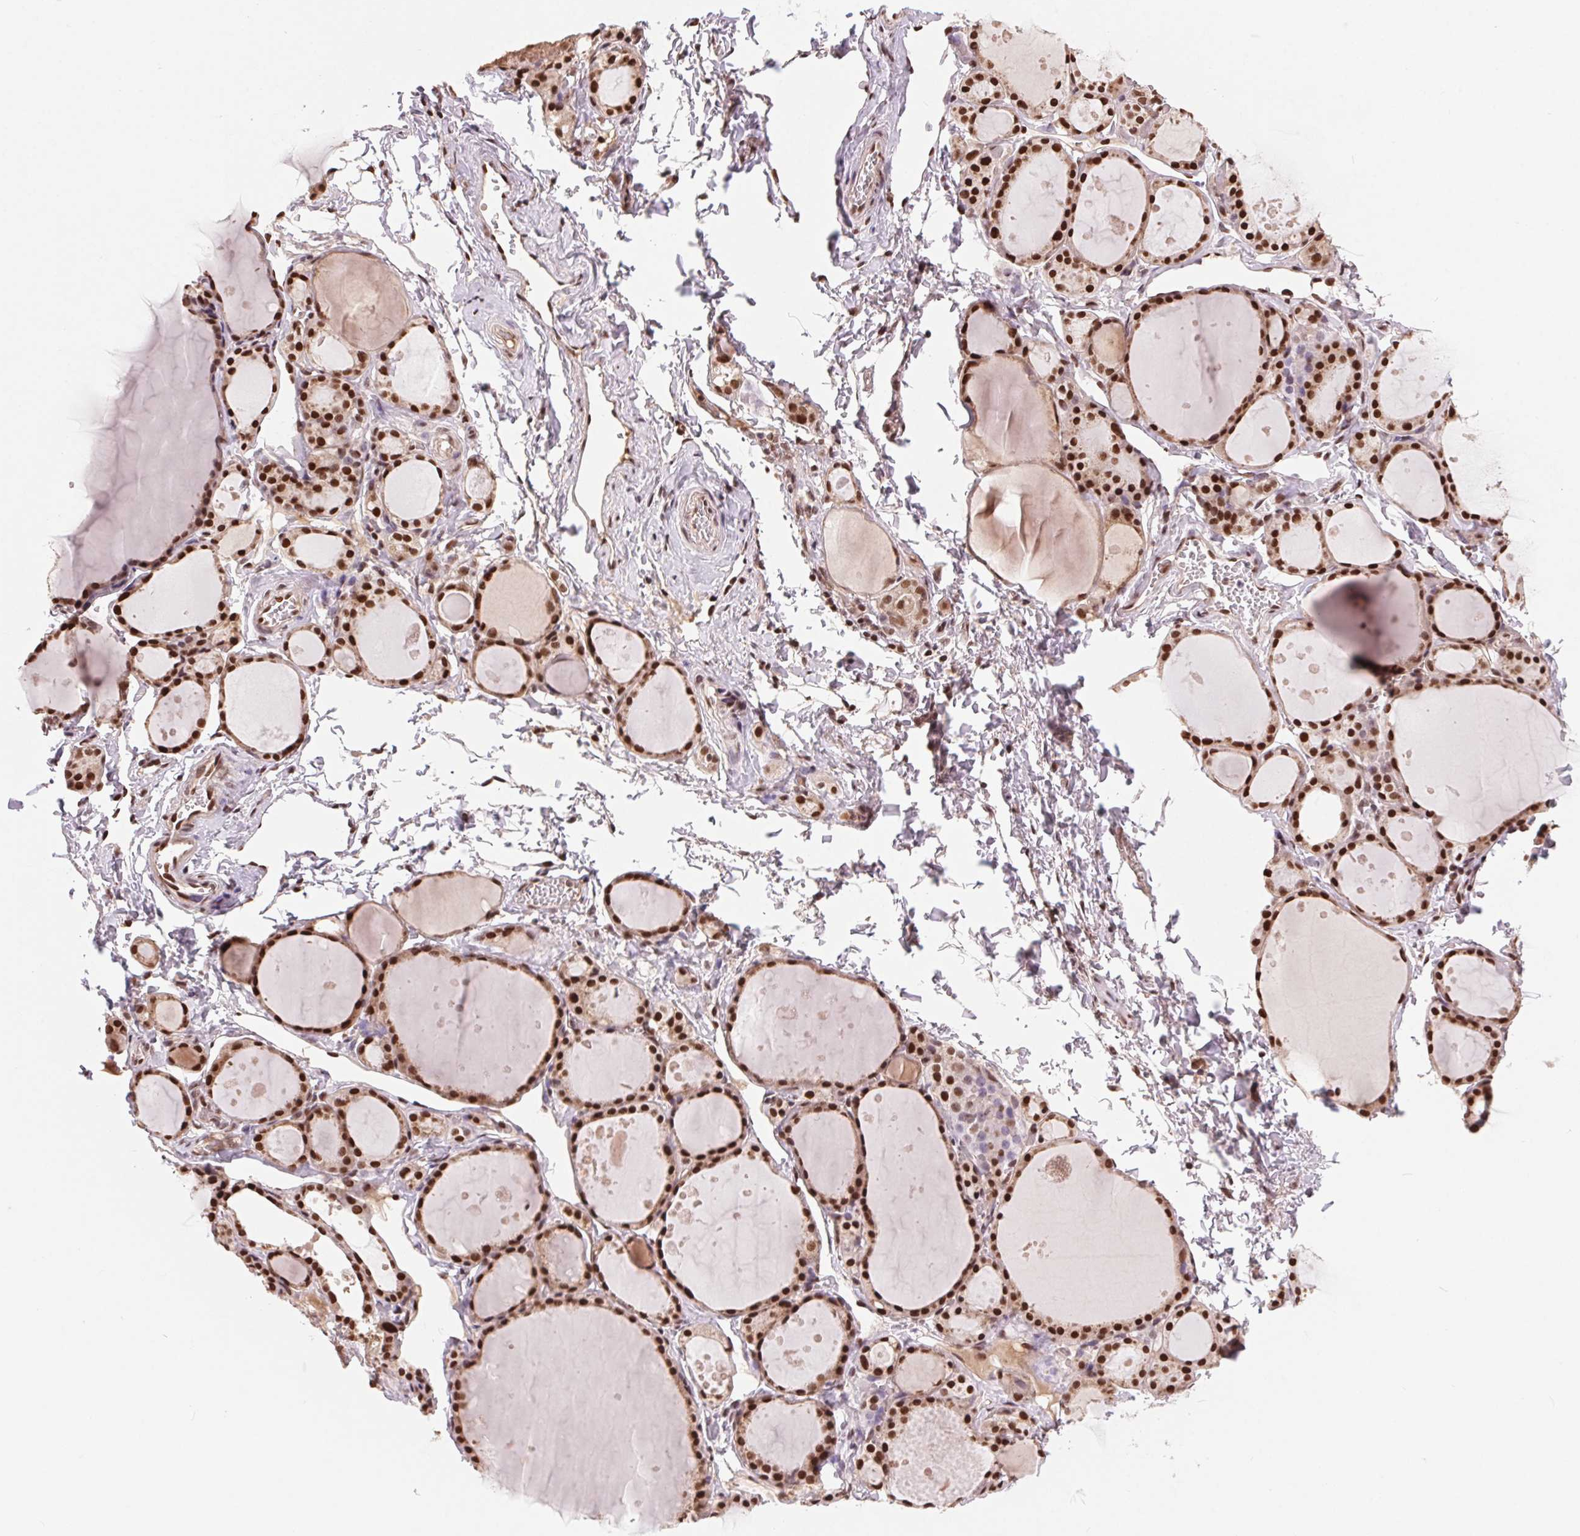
{"staining": {"intensity": "strong", "quantity": ">75%", "location": "nuclear"}, "tissue": "thyroid gland", "cell_type": "Glandular cells", "image_type": "normal", "snomed": [{"axis": "morphology", "description": "Normal tissue, NOS"}, {"axis": "topography", "description": "Thyroid gland"}], "caption": "The histopathology image shows staining of unremarkable thyroid gland, revealing strong nuclear protein positivity (brown color) within glandular cells.", "gene": "RAD23A", "patient": {"sex": "male", "age": 68}}